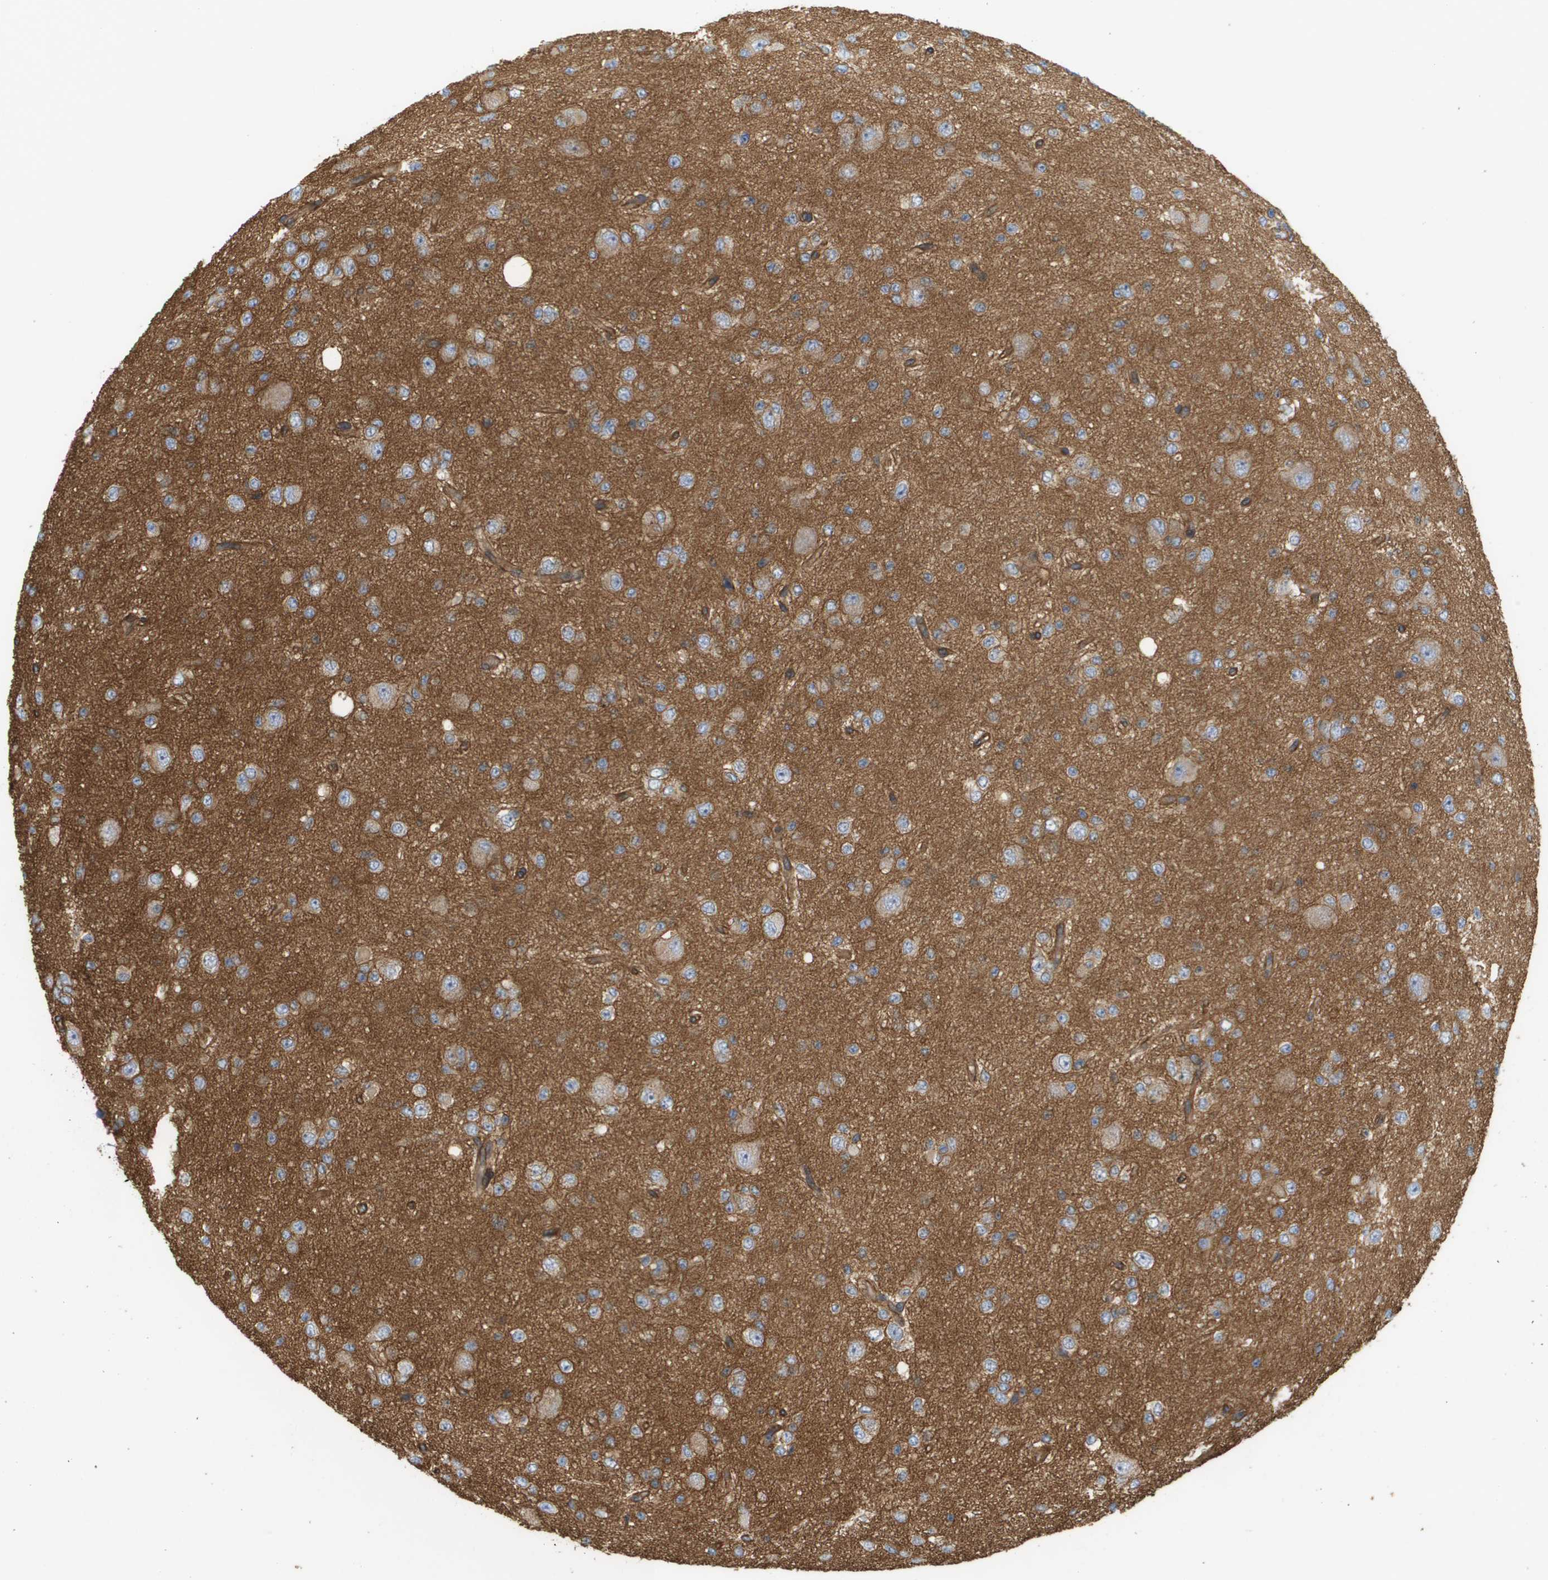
{"staining": {"intensity": "weak", "quantity": ">75%", "location": "cytoplasmic/membranous"}, "tissue": "glioma", "cell_type": "Tumor cells", "image_type": "cancer", "snomed": [{"axis": "morphology", "description": "Glioma, malignant, High grade"}, {"axis": "topography", "description": "pancreas cauda"}], "caption": "Weak cytoplasmic/membranous protein staining is seen in approximately >75% of tumor cells in glioma. (DAB = brown stain, brightfield microscopy at high magnification).", "gene": "SGMS2", "patient": {"sex": "male", "age": 60}}